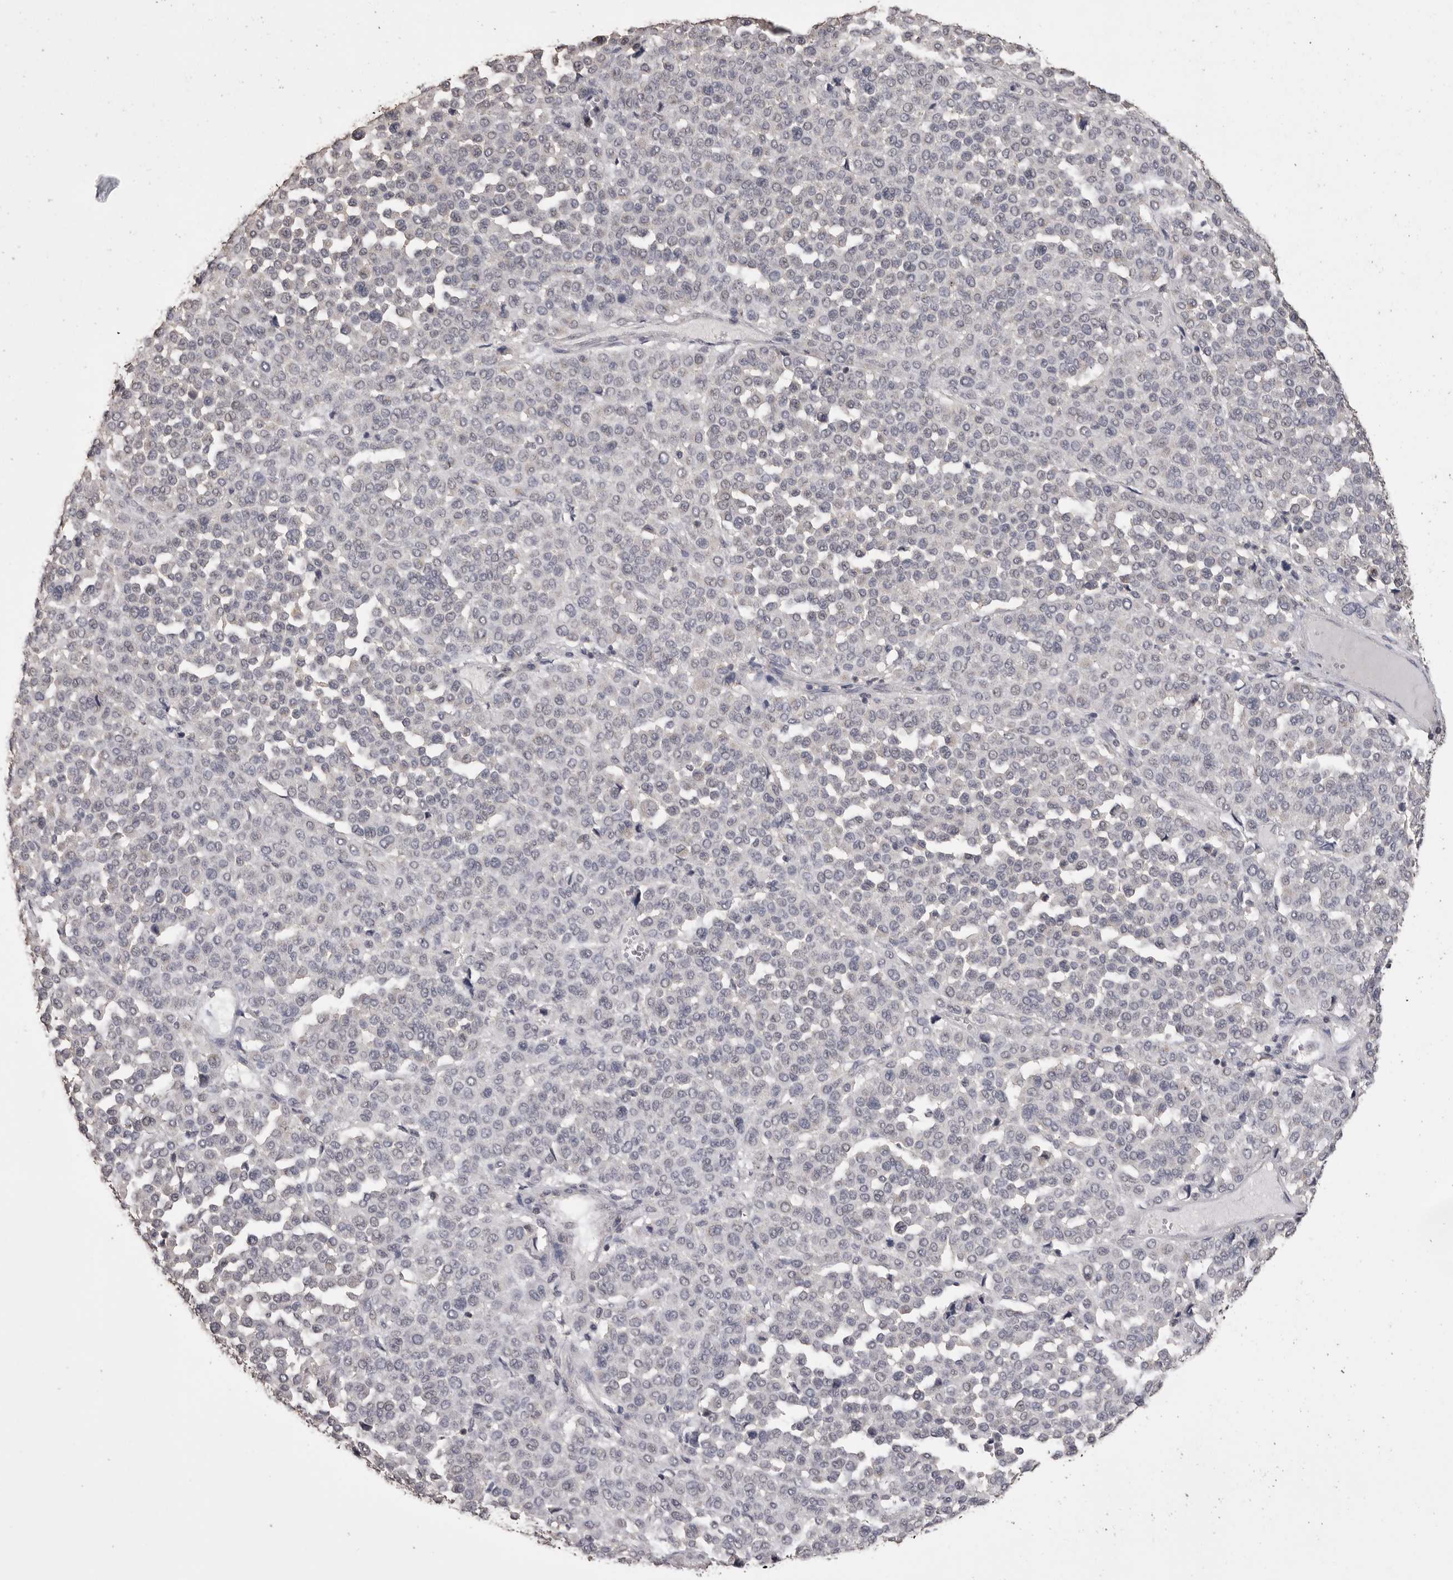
{"staining": {"intensity": "negative", "quantity": "none", "location": "none"}, "tissue": "melanoma", "cell_type": "Tumor cells", "image_type": "cancer", "snomed": [{"axis": "morphology", "description": "Malignant melanoma, Metastatic site"}, {"axis": "topography", "description": "Pancreas"}], "caption": "High magnification brightfield microscopy of melanoma stained with DAB (3,3'-diaminobenzidine) (brown) and counterstained with hematoxylin (blue): tumor cells show no significant positivity.", "gene": "MMP7", "patient": {"sex": "female", "age": 30}}